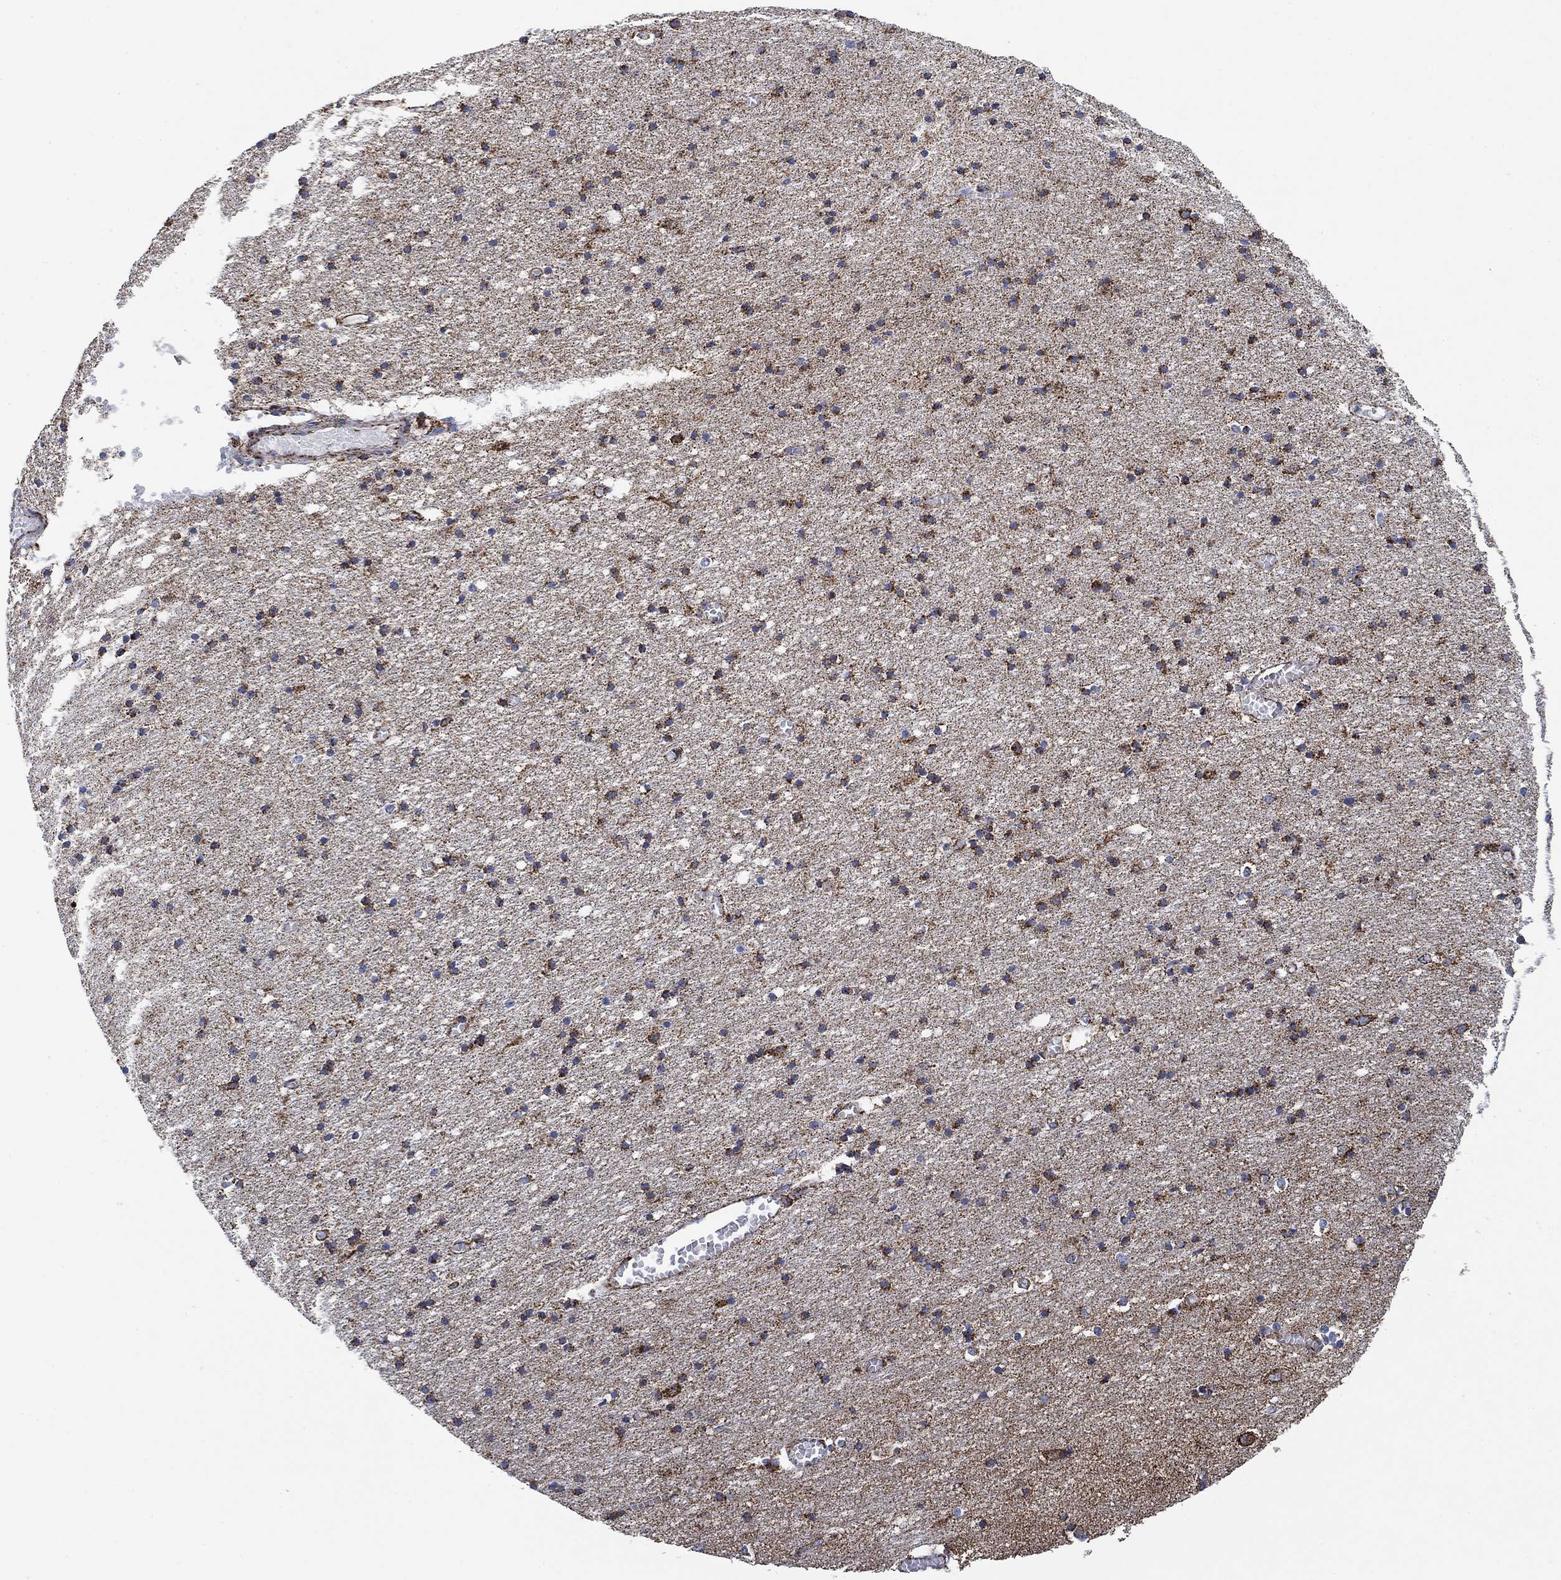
{"staining": {"intensity": "negative", "quantity": "none", "location": "none"}, "tissue": "cerebral cortex", "cell_type": "Endothelial cells", "image_type": "normal", "snomed": [{"axis": "morphology", "description": "Normal tissue, NOS"}, {"axis": "topography", "description": "Cerebral cortex"}], "caption": "Normal cerebral cortex was stained to show a protein in brown. There is no significant expression in endothelial cells. (DAB immunohistochemistry visualized using brightfield microscopy, high magnification).", "gene": "NDUFS3", "patient": {"sex": "male", "age": 70}}